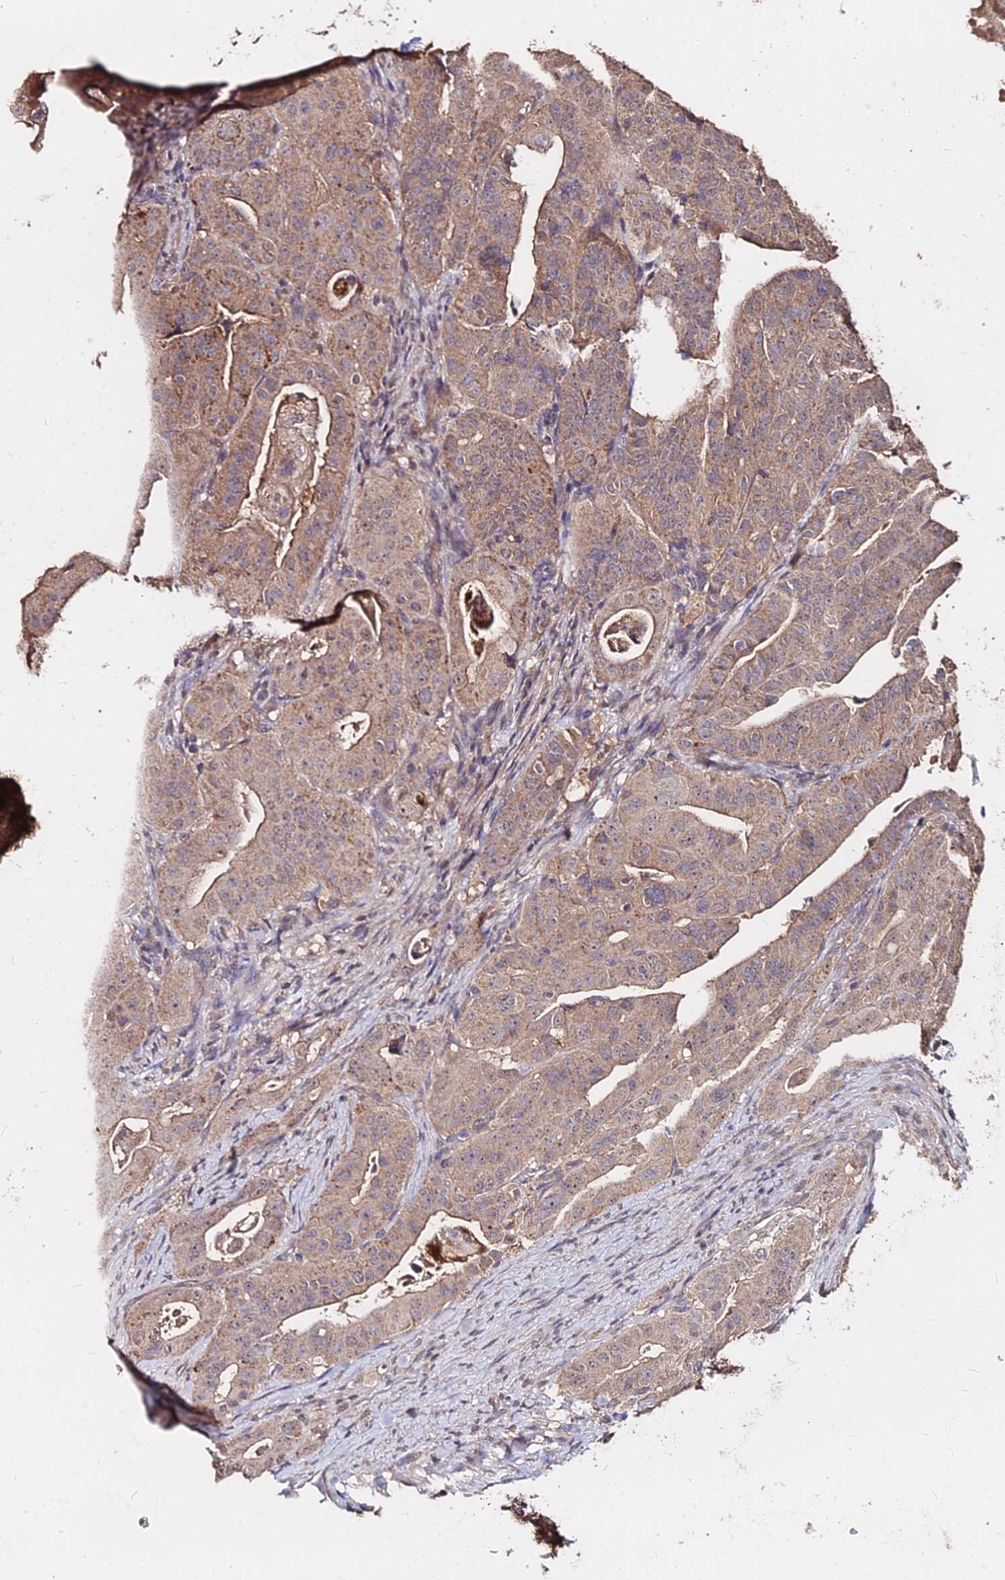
{"staining": {"intensity": "moderate", "quantity": ">75%", "location": "cytoplasmic/membranous"}, "tissue": "stomach cancer", "cell_type": "Tumor cells", "image_type": "cancer", "snomed": [{"axis": "morphology", "description": "Adenocarcinoma, NOS"}, {"axis": "topography", "description": "Stomach"}], "caption": "This photomicrograph displays immunohistochemistry staining of human stomach cancer (adenocarcinoma), with medium moderate cytoplasmic/membranous staining in approximately >75% of tumor cells.", "gene": "METTL13", "patient": {"sex": "male", "age": 48}}